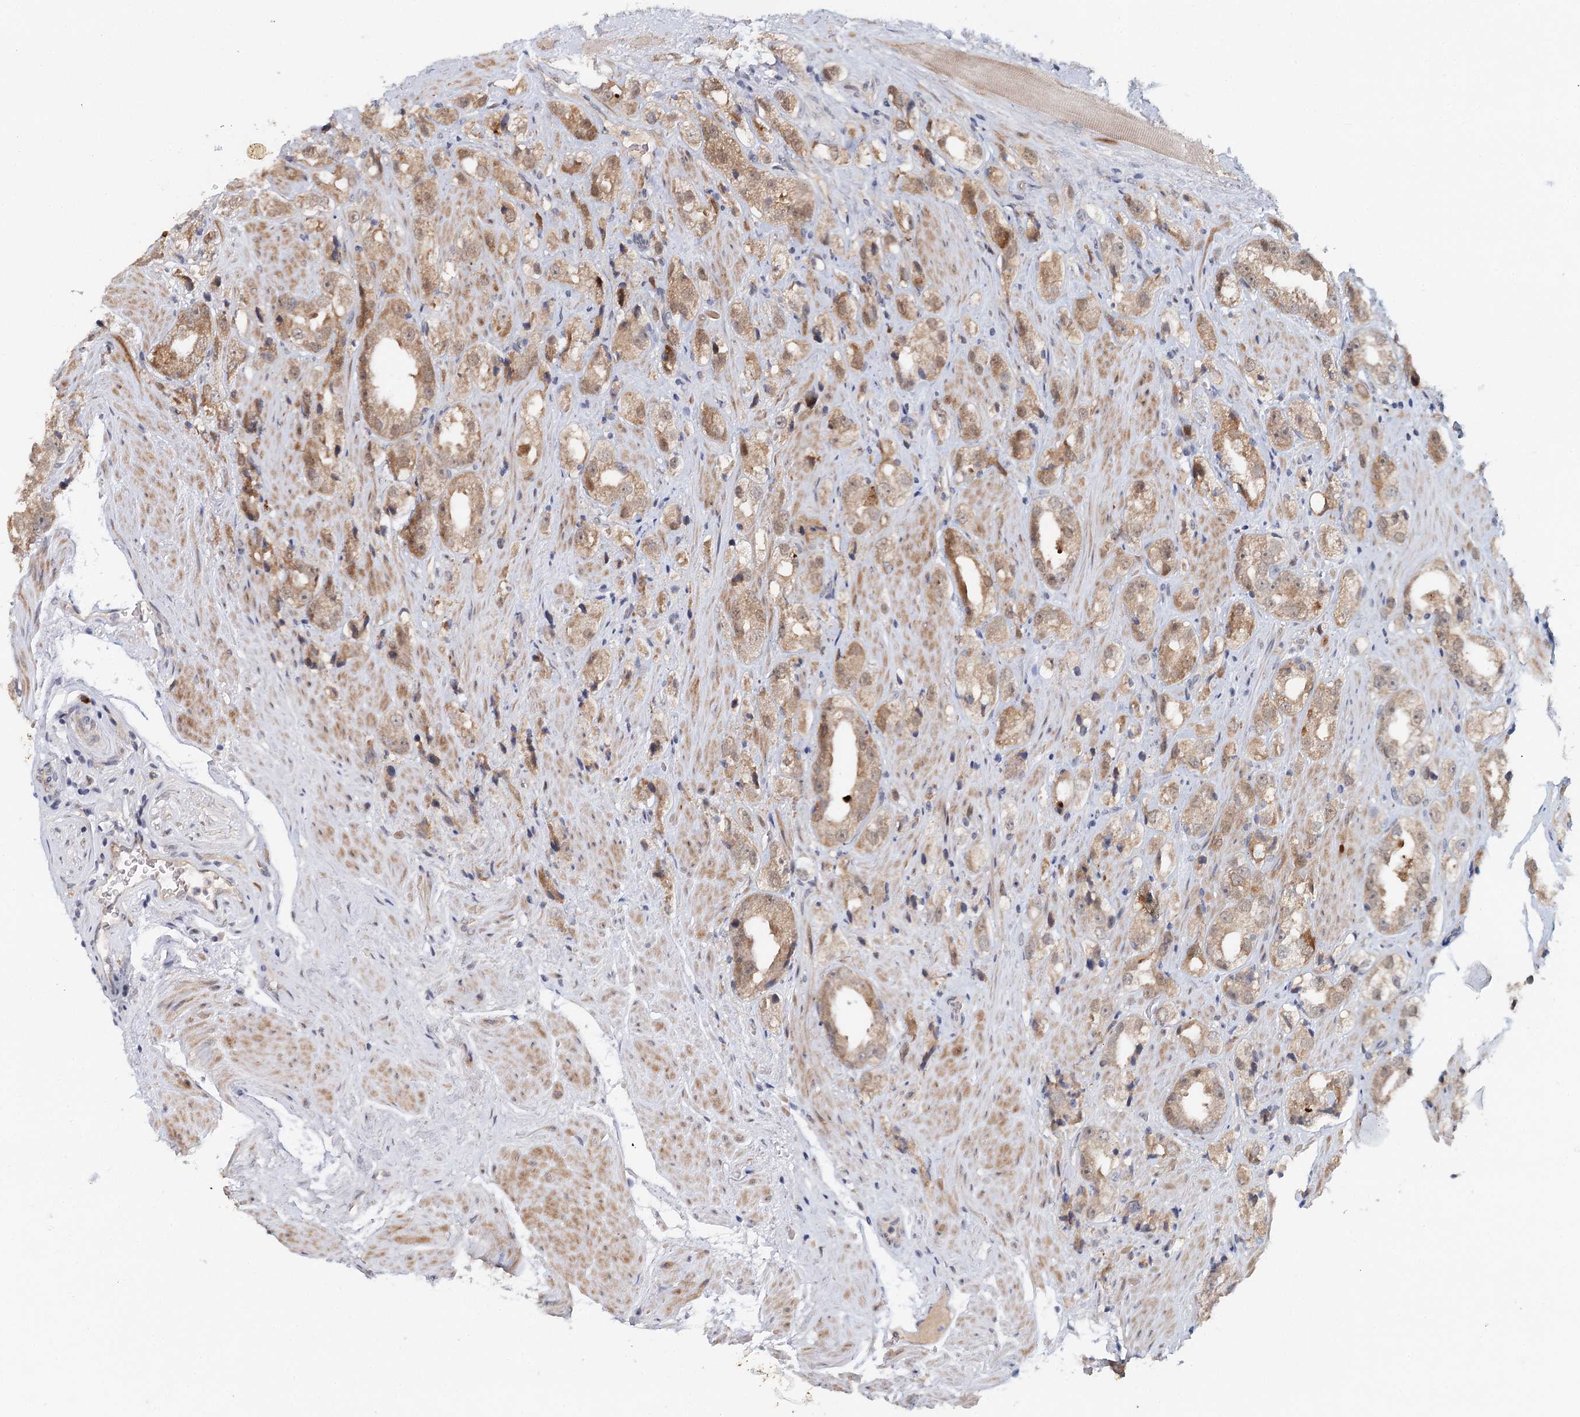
{"staining": {"intensity": "moderate", "quantity": ">75%", "location": "cytoplasmic/membranous"}, "tissue": "prostate cancer", "cell_type": "Tumor cells", "image_type": "cancer", "snomed": [{"axis": "morphology", "description": "Adenocarcinoma, NOS"}, {"axis": "topography", "description": "Prostate"}], "caption": "An immunohistochemistry image of tumor tissue is shown. Protein staining in brown shows moderate cytoplasmic/membranous positivity in prostate adenocarcinoma within tumor cells.", "gene": "AP3B1", "patient": {"sex": "male", "age": 79}}